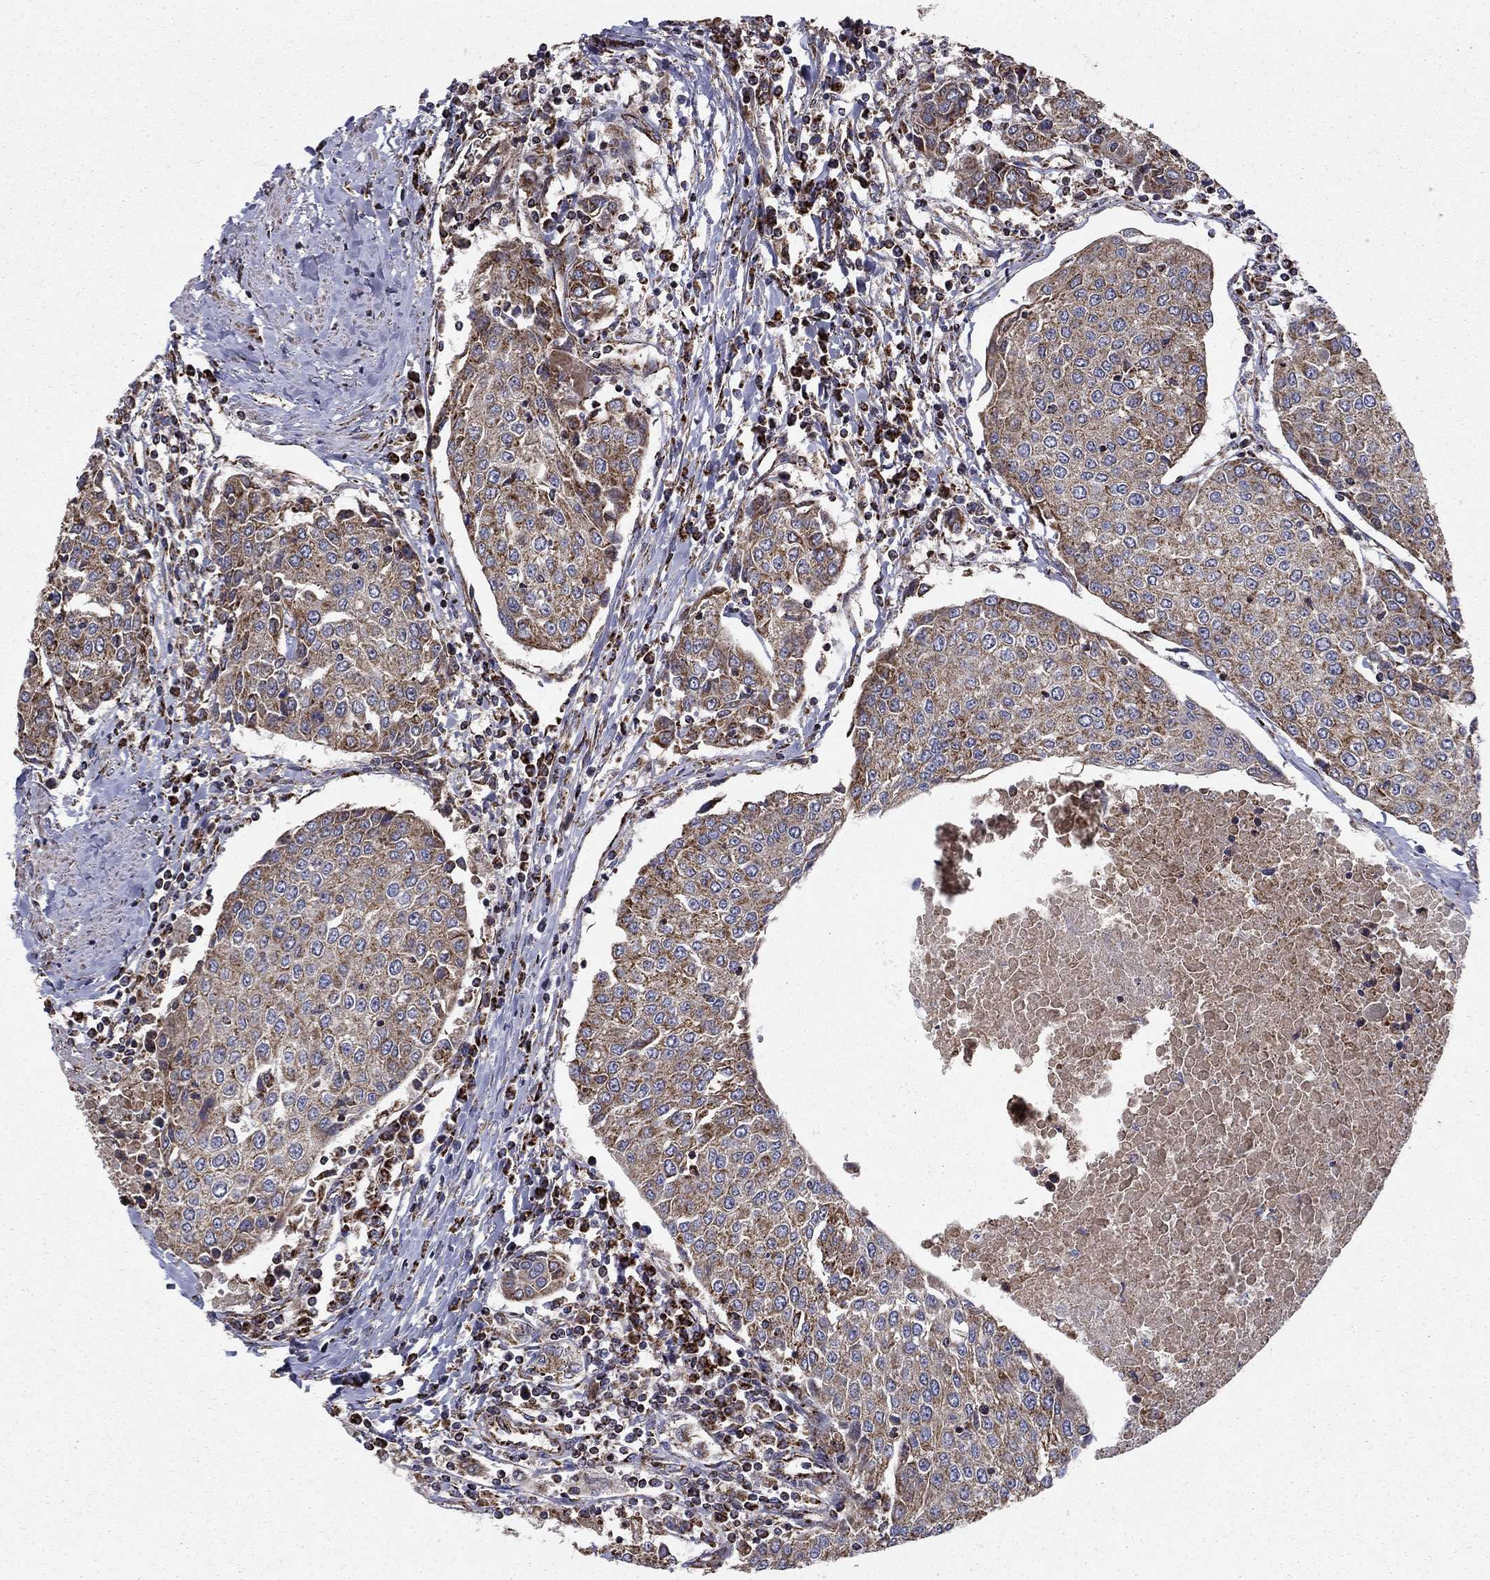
{"staining": {"intensity": "strong", "quantity": "25%-75%", "location": "cytoplasmic/membranous"}, "tissue": "urothelial cancer", "cell_type": "Tumor cells", "image_type": "cancer", "snomed": [{"axis": "morphology", "description": "Urothelial carcinoma, High grade"}, {"axis": "topography", "description": "Urinary bladder"}], "caption": "Urothelial carcinoma (high-grade) stained with a brown dye demonstrates strong cytoplasmic/membranous positive expression in approximately 25%-75% of tumor cells.", "gene": "NDUFS8", "patient": {"sex": "female", "age": 85}}